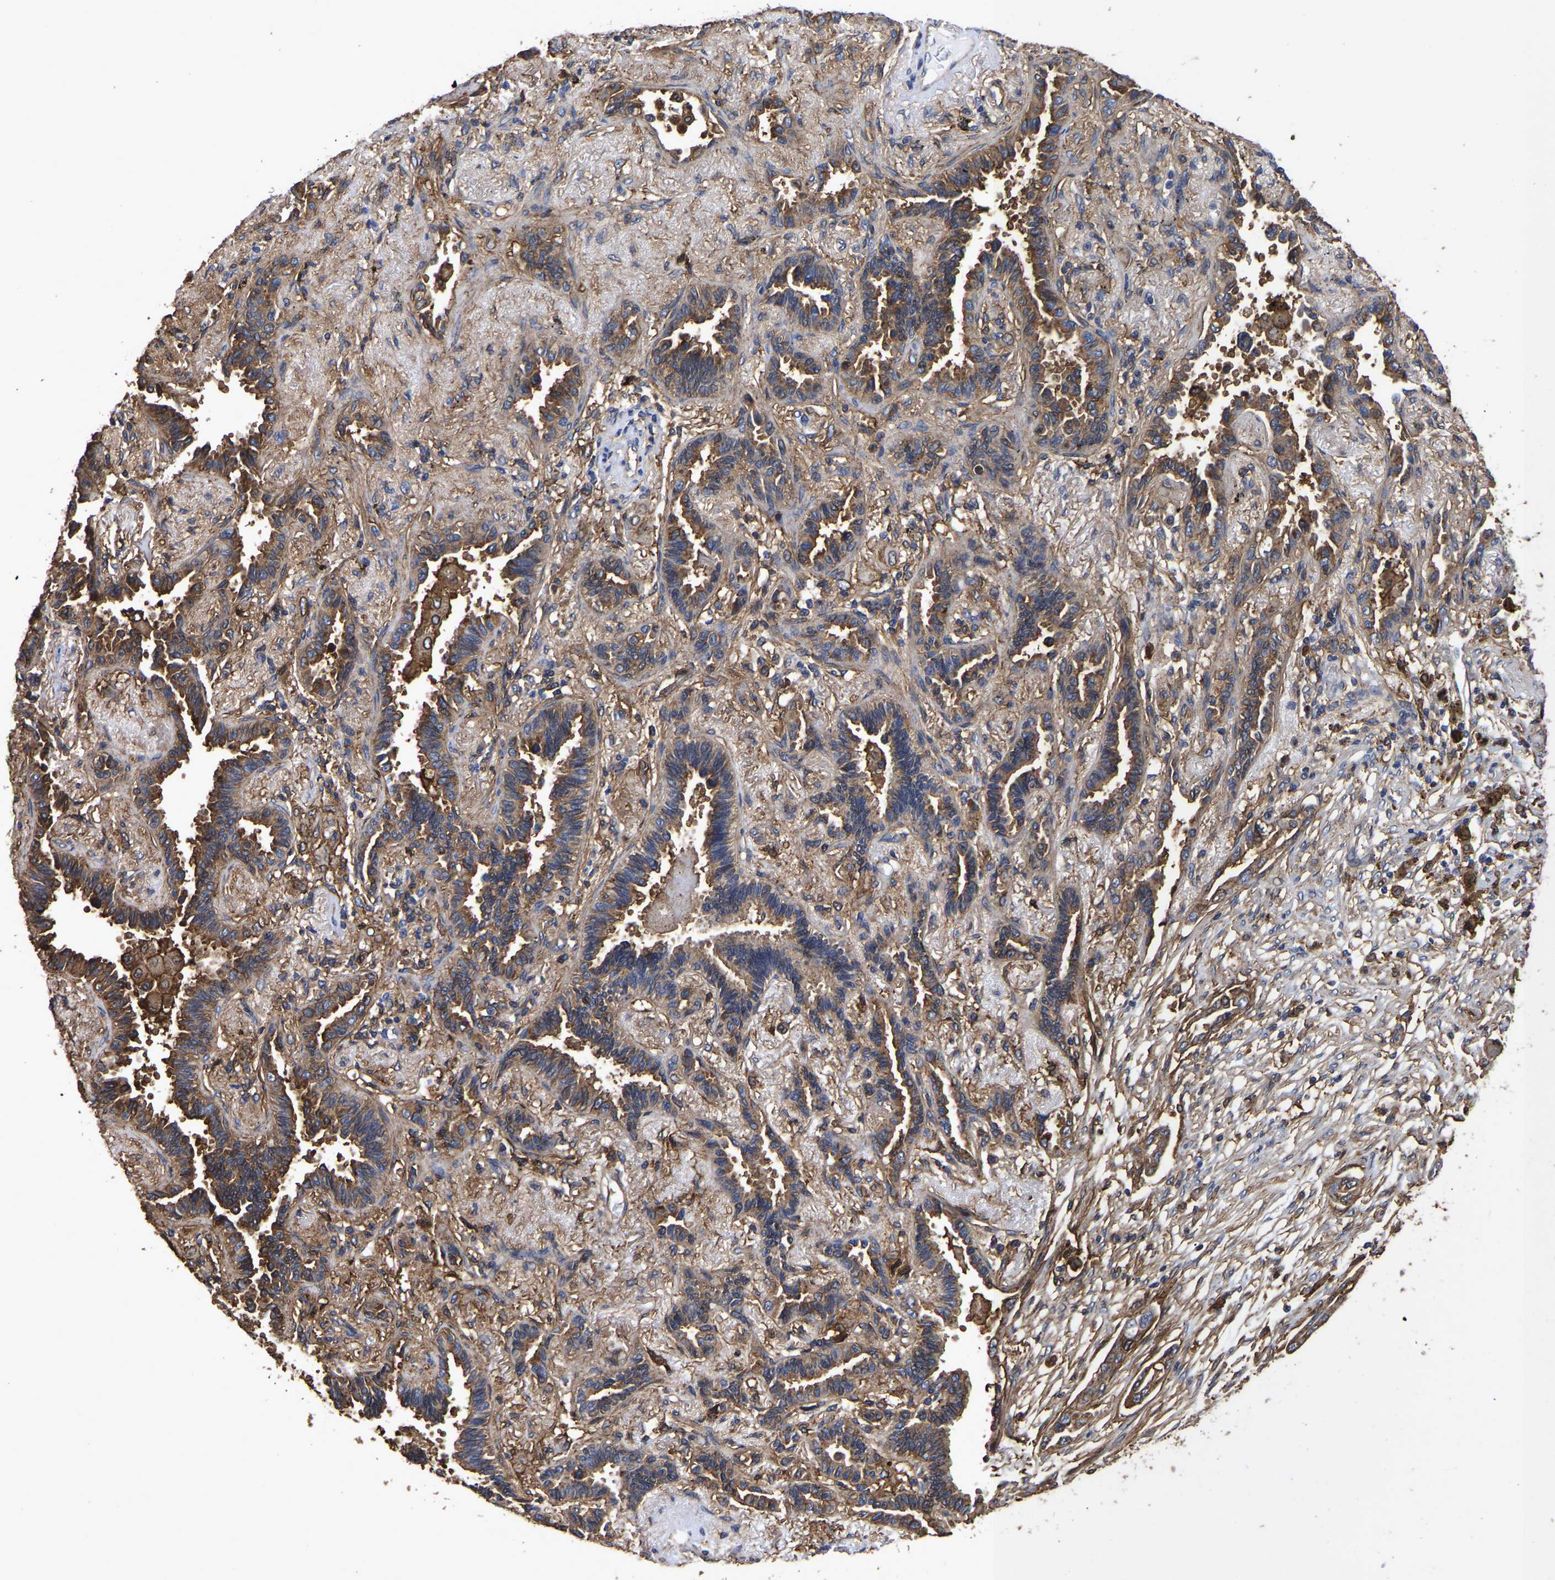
{"staining": {"intensity": "strong", "quantity": ">75%", "location": "cytoplasmic/membranous"}, "tissue": "lung cancer", "cell_type": "Tumor cells", "image_type": "cancer", "snomed": [{"axis": "morphology", "description": "Adenocarcinoma, NOS"}, {"axis": "topography", "description": "Lung"}], "caption": "Lung cancer (adenocarcinoma) was stained to show a protein in brown. There is high levels of strong cytoplasmic/membranous positivity in approximately >75% of tumor cells. The protein is stained brown, and the nuclei are stained in blue (DAB (3,3'-diaminobenzidine) IHC with brightfield microscopy, high magnification).", "gene": "LIF", "patient": {"sex": "male", "age": 59}}